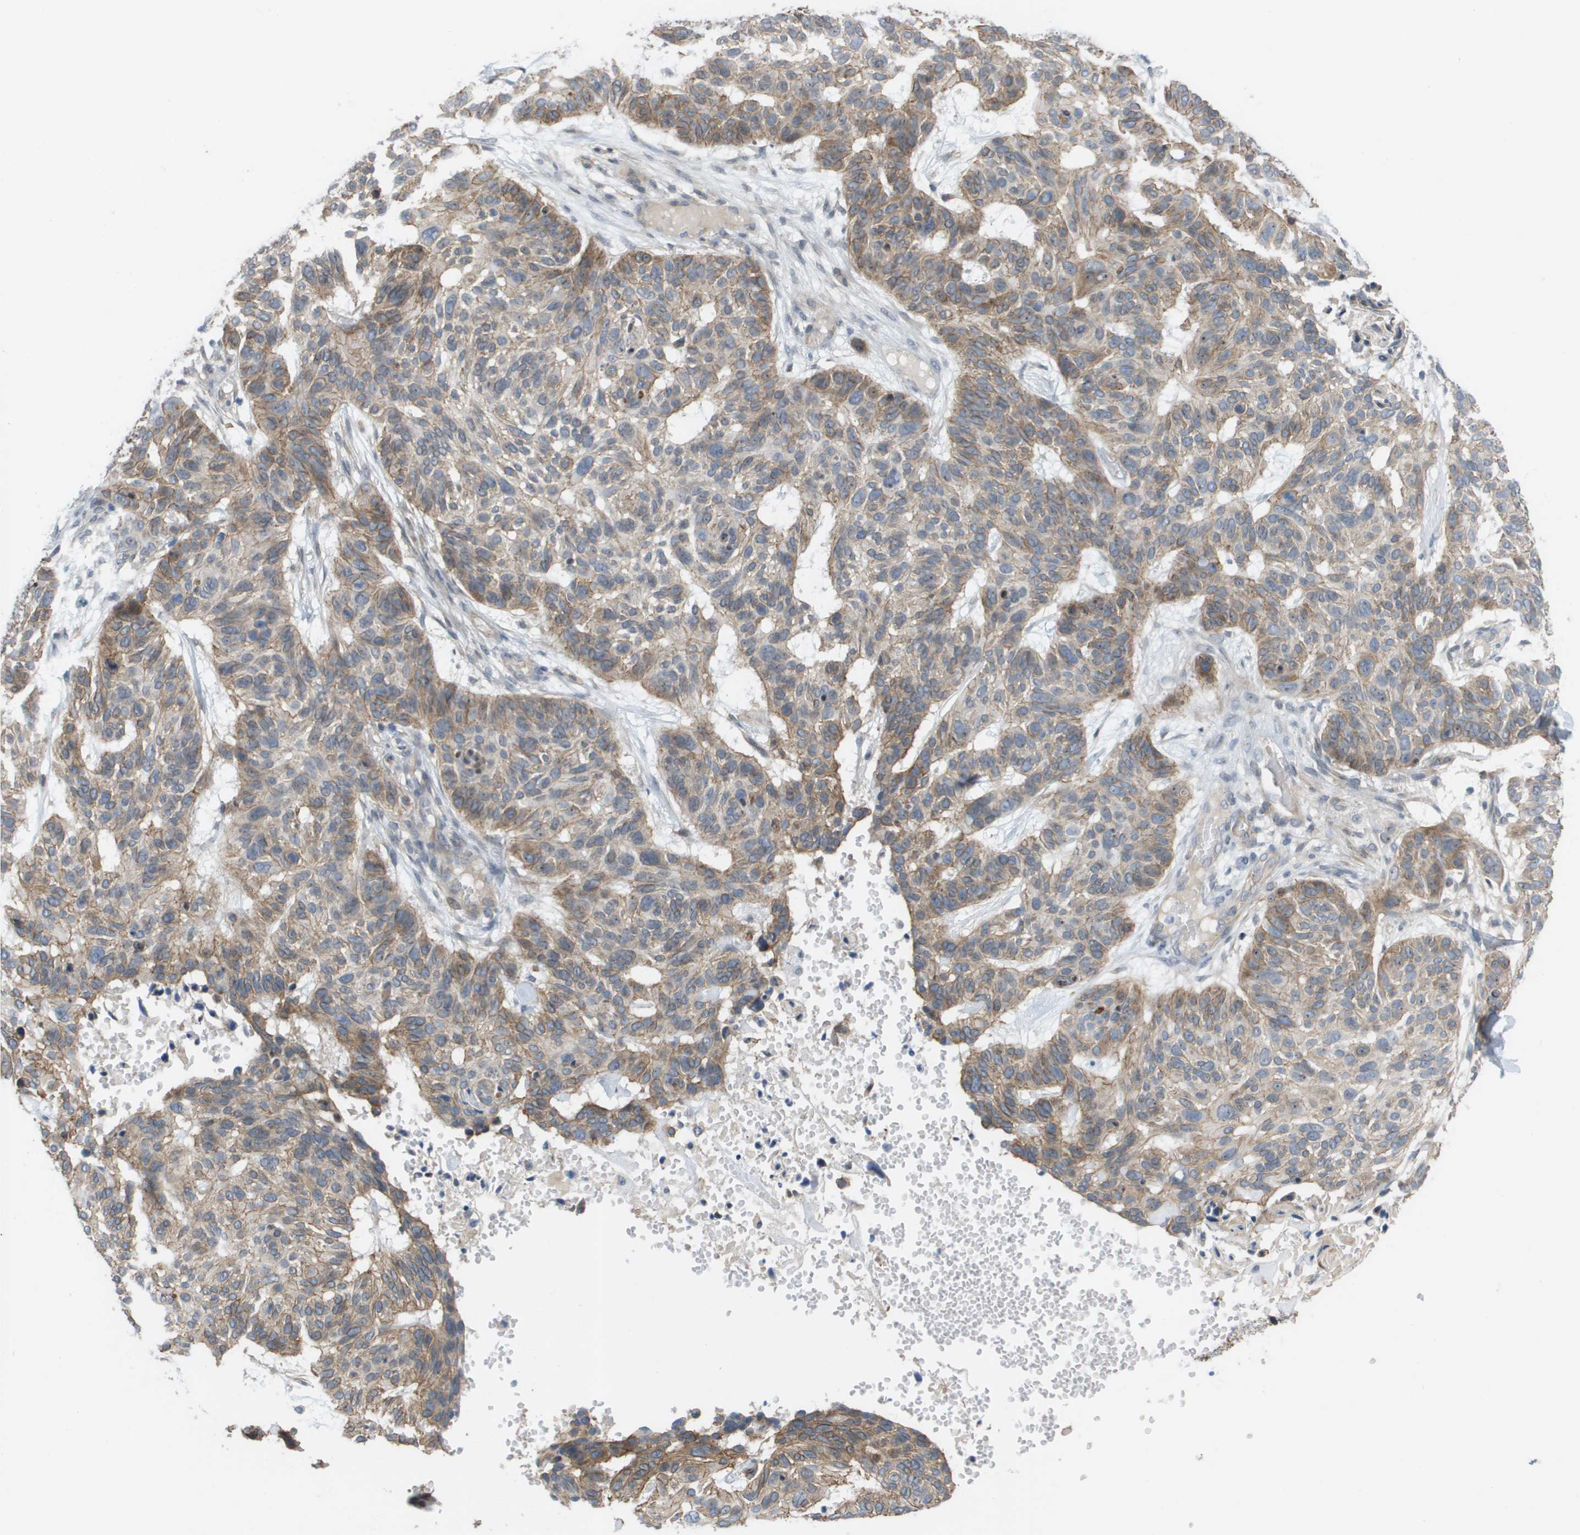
{"staining": {"intensity": "weak", "quantity": "25%-75%", "location": "cytoplasmic/membranous"}, "tissue": "skin cancer", "cell_type": "Tumor cells", "image_type": "cancer", "snomed": [{"axis": "morphology", "description": "Basal cell carcinoma"}, {"axis": "topography", "description": "Skin"}], "caption": "Human basal cell carcinoma (skin) stained with a protein marker shows weak staining in tumor cells.", "gene": "MTARC2", "patient": {"sex": "male", "age": 85}}